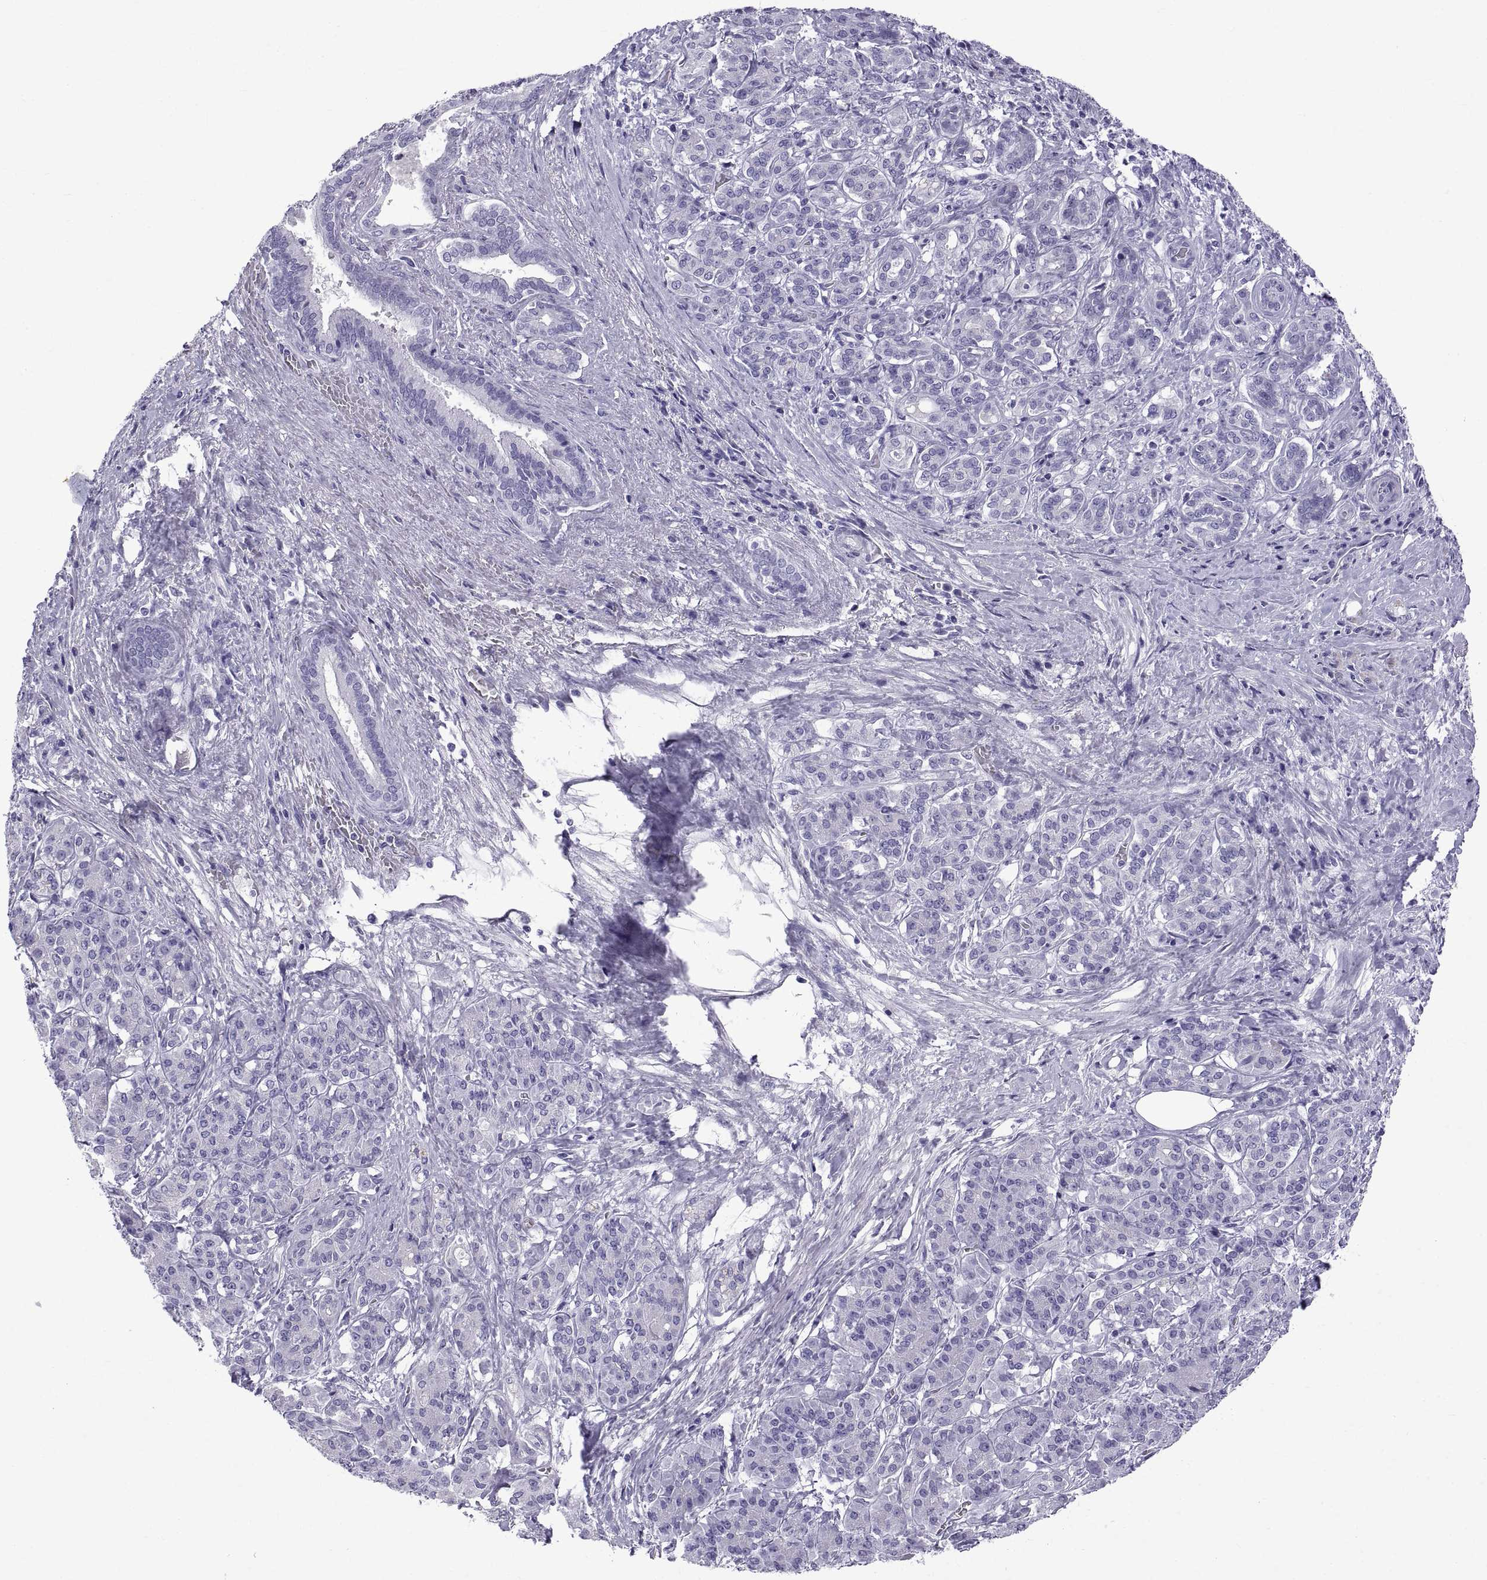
{"staining": {"intensity": "negative", "quantity": "none", "location": "none"}, "tissue": "pancreatic cancer", "cell_type": "Tumor cells", "image_type": "cancer", "snomed": [{"axis": "morphology", "description": "Normal tissue, NOS"}, {"axis": "morphology", "description": "Inflammation, NOS"}, {"axis": "morphology", "description": "Adenocarcinoma, NOS"}, {"axis": "topography", "description": "Pancreas"}], "caption": "Photomicrograph shows no significant protein positivity in tumor cells of pancreatic cancer. Nuclei are stained in blue.", "gene": "SPDYE1", "patient": {"sex": "male", "age": 57}}